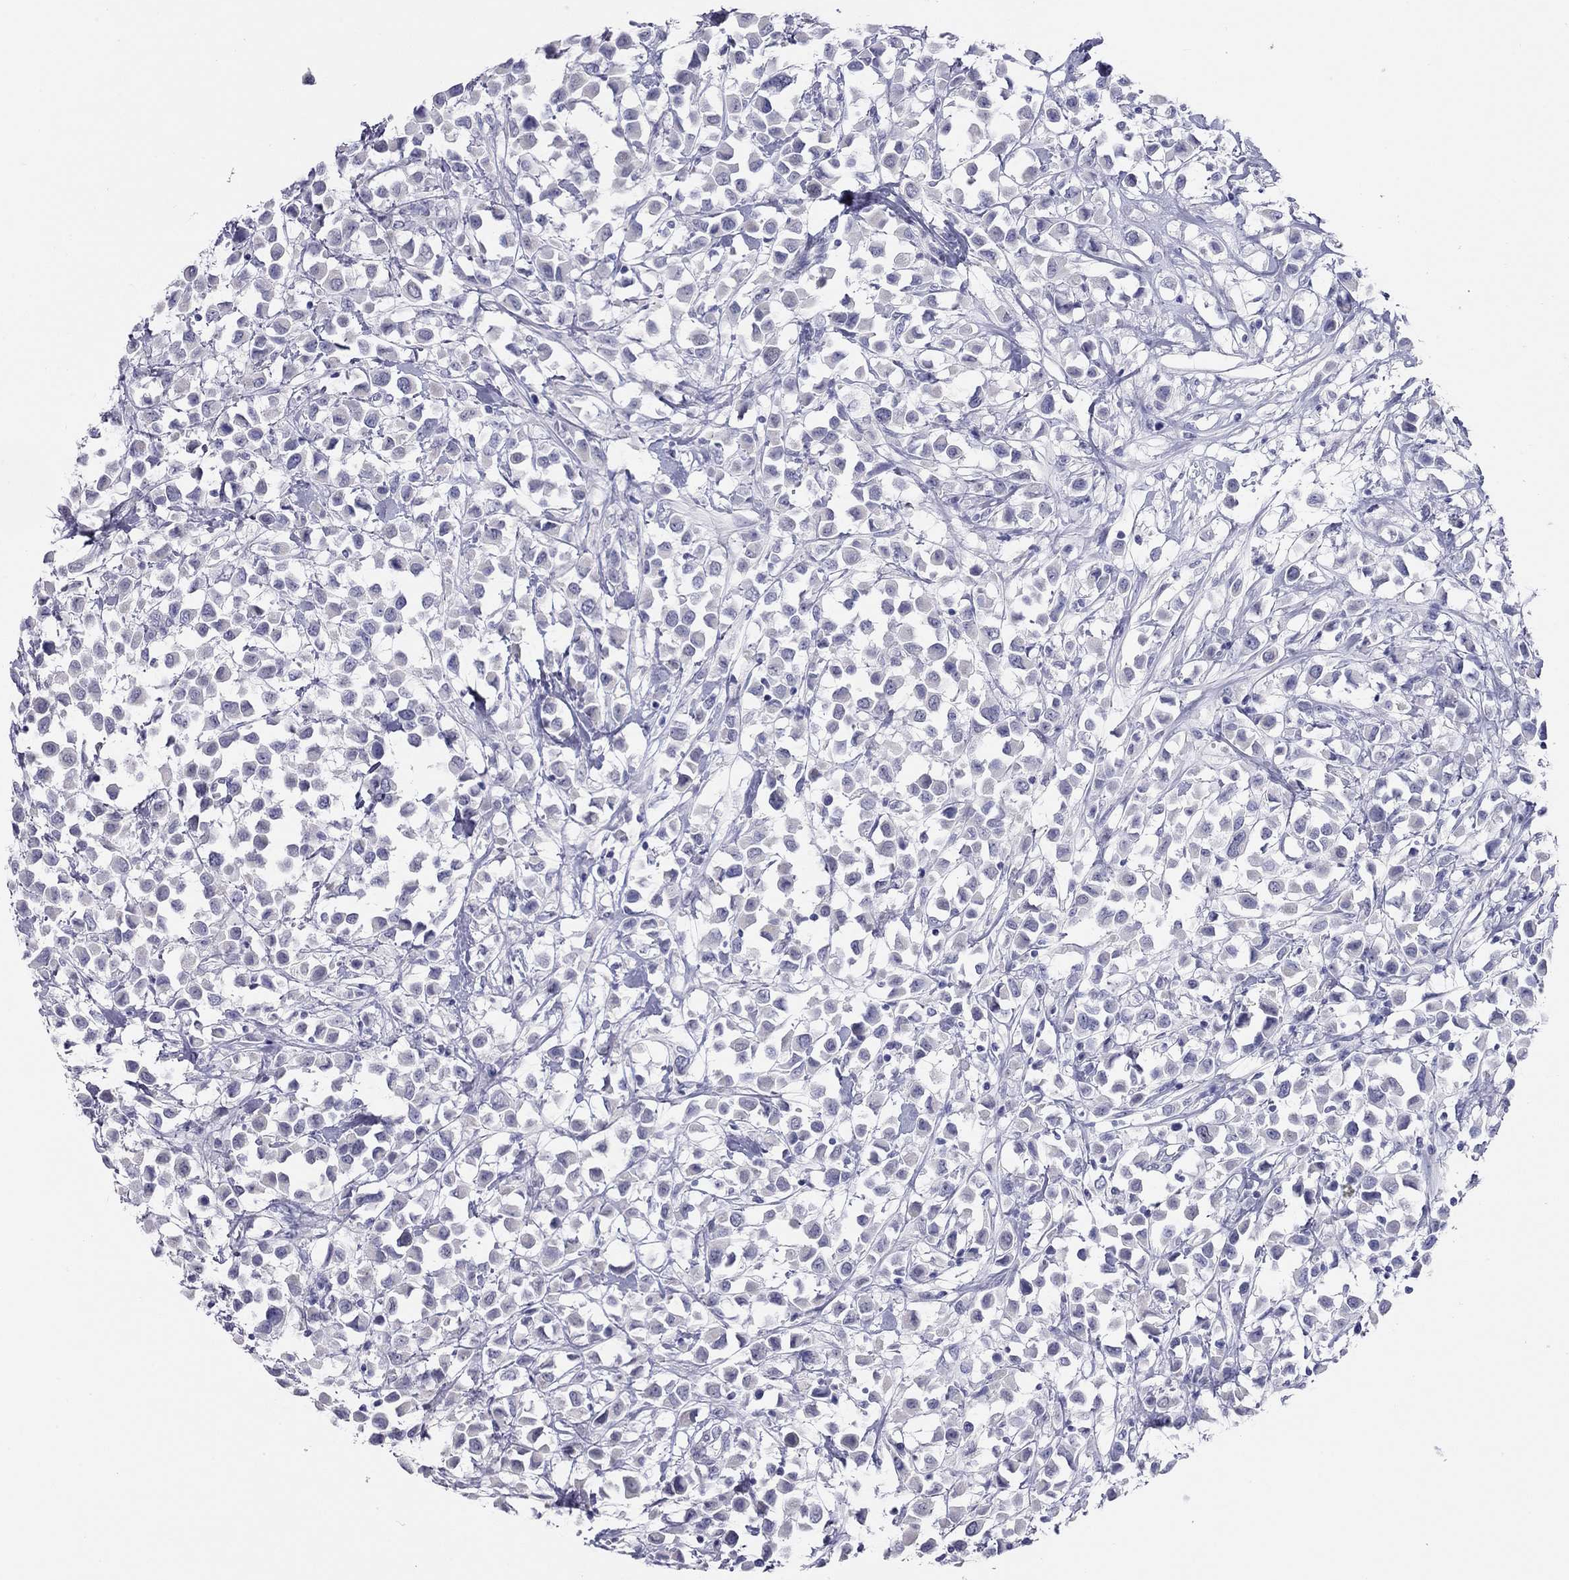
{"staining": {"intensity": "negative", "quantity": "none", "location": "none"}, "tissue": "breast cancer", "cell_type": "Tumor cells", "image_type": "cancer", "snomed": [{"axis": "morphology", "description": "Duct carcinoma"}, {"axis": "topography", "description": "Breast"}], "caption": "Histopathology image shows no protein expression in tumor cells of breast cancer tissue.", "gene": "KCNV2", "patient": {"sex": "female", "age": 61}}